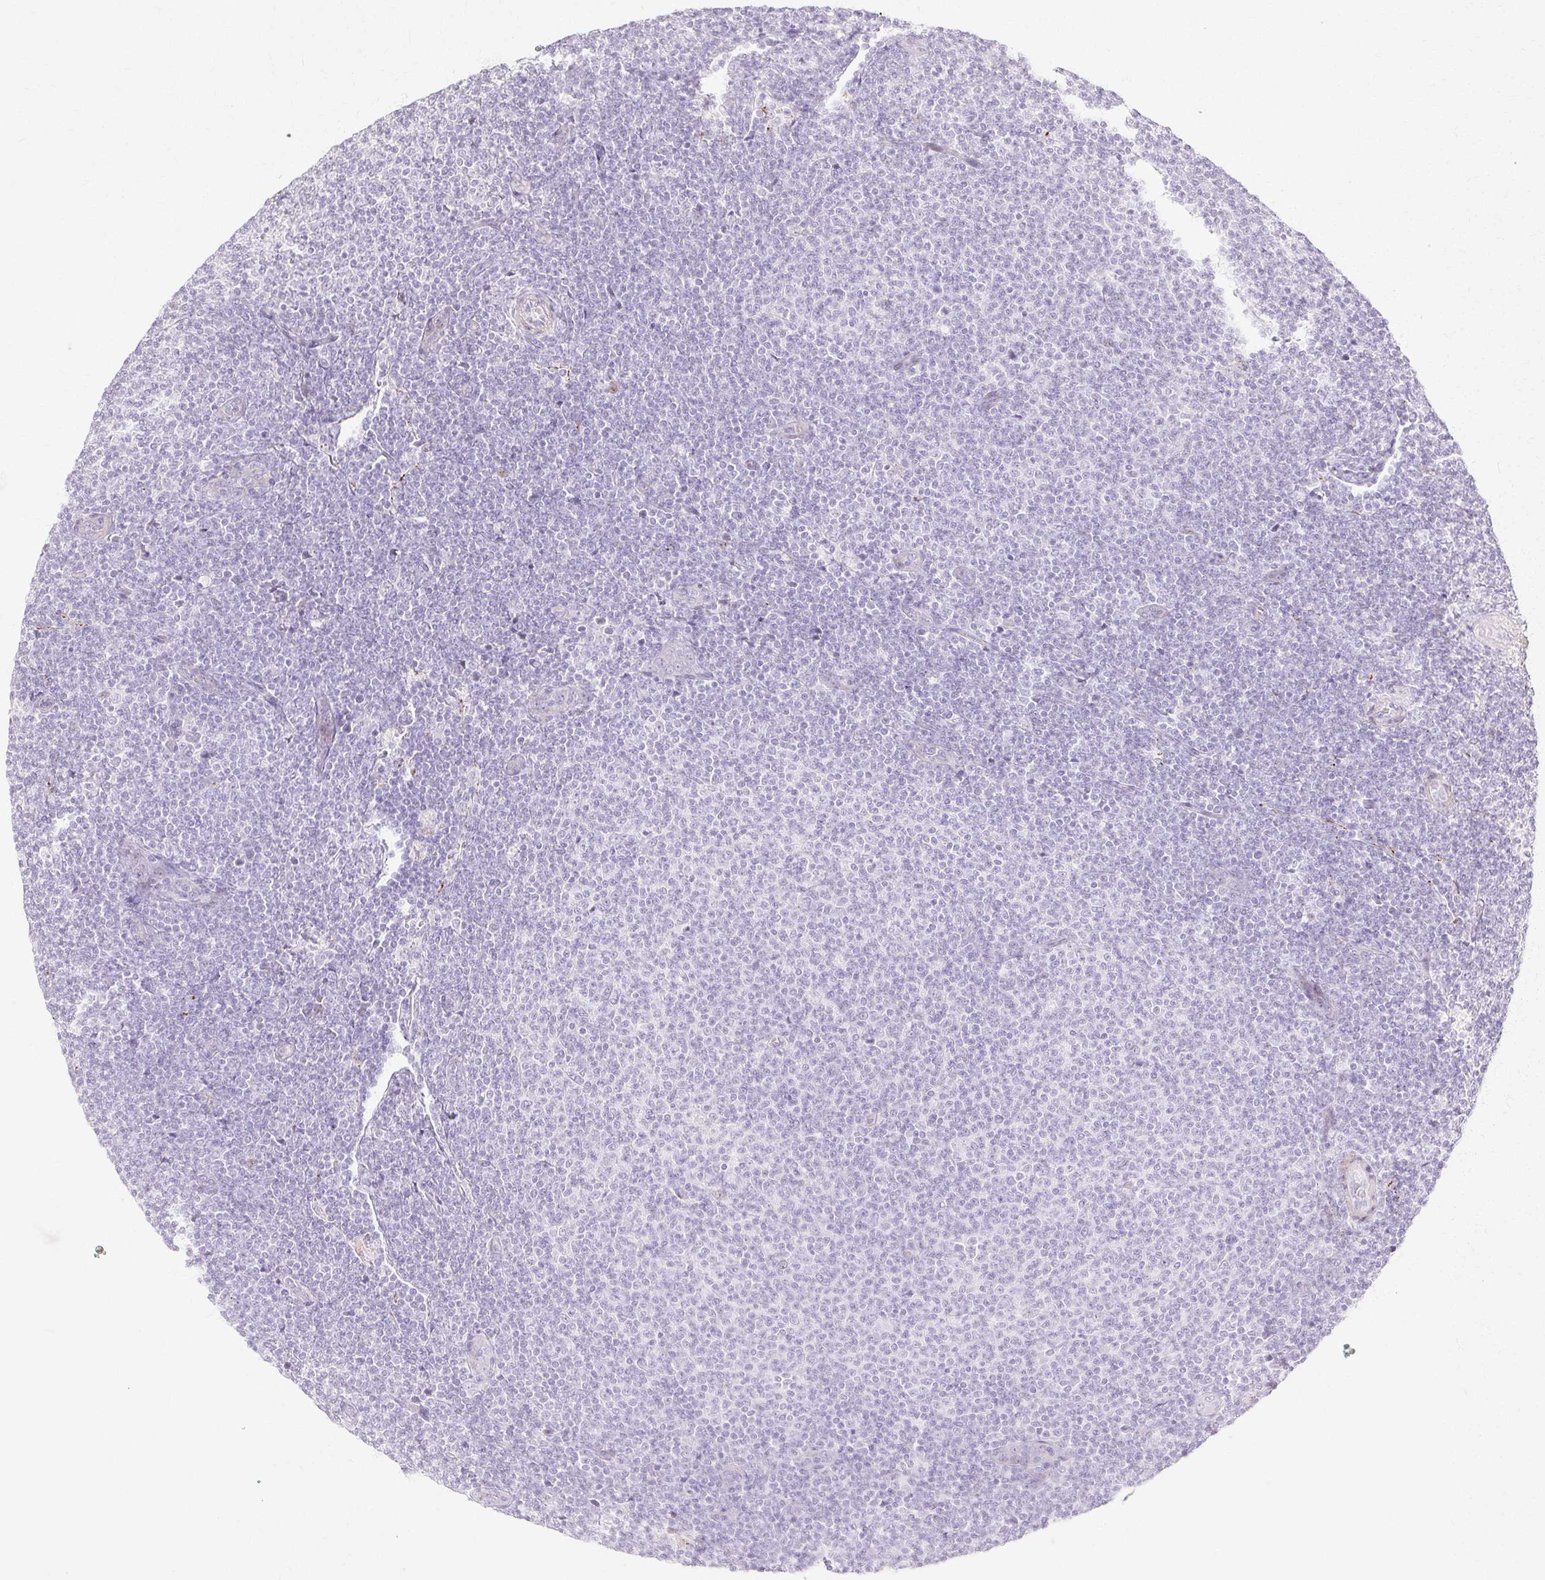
{"staining": {"intensity": "negative", "quantity": "none", "location": "none"}, "tissue": "lymphoma", "cell_type": "Tumor cells", "image_type": "cancer", "snomed": [{"axis": "morphology", "description": "Malignant lymphoma, non-Hodgkin's type, Low grade"}, {"axis": "topography", "description": "Lymph node"}], "caption": "Immunohistochemistry (IHC) photomicrograph of low-grade malignant lymphoma, non-Hodgkin's type stained for a protein (brown), which reveals no staining in tumor cells.", "gene": "C3orf49", "patient": {"sex": "male", "age": 66}}